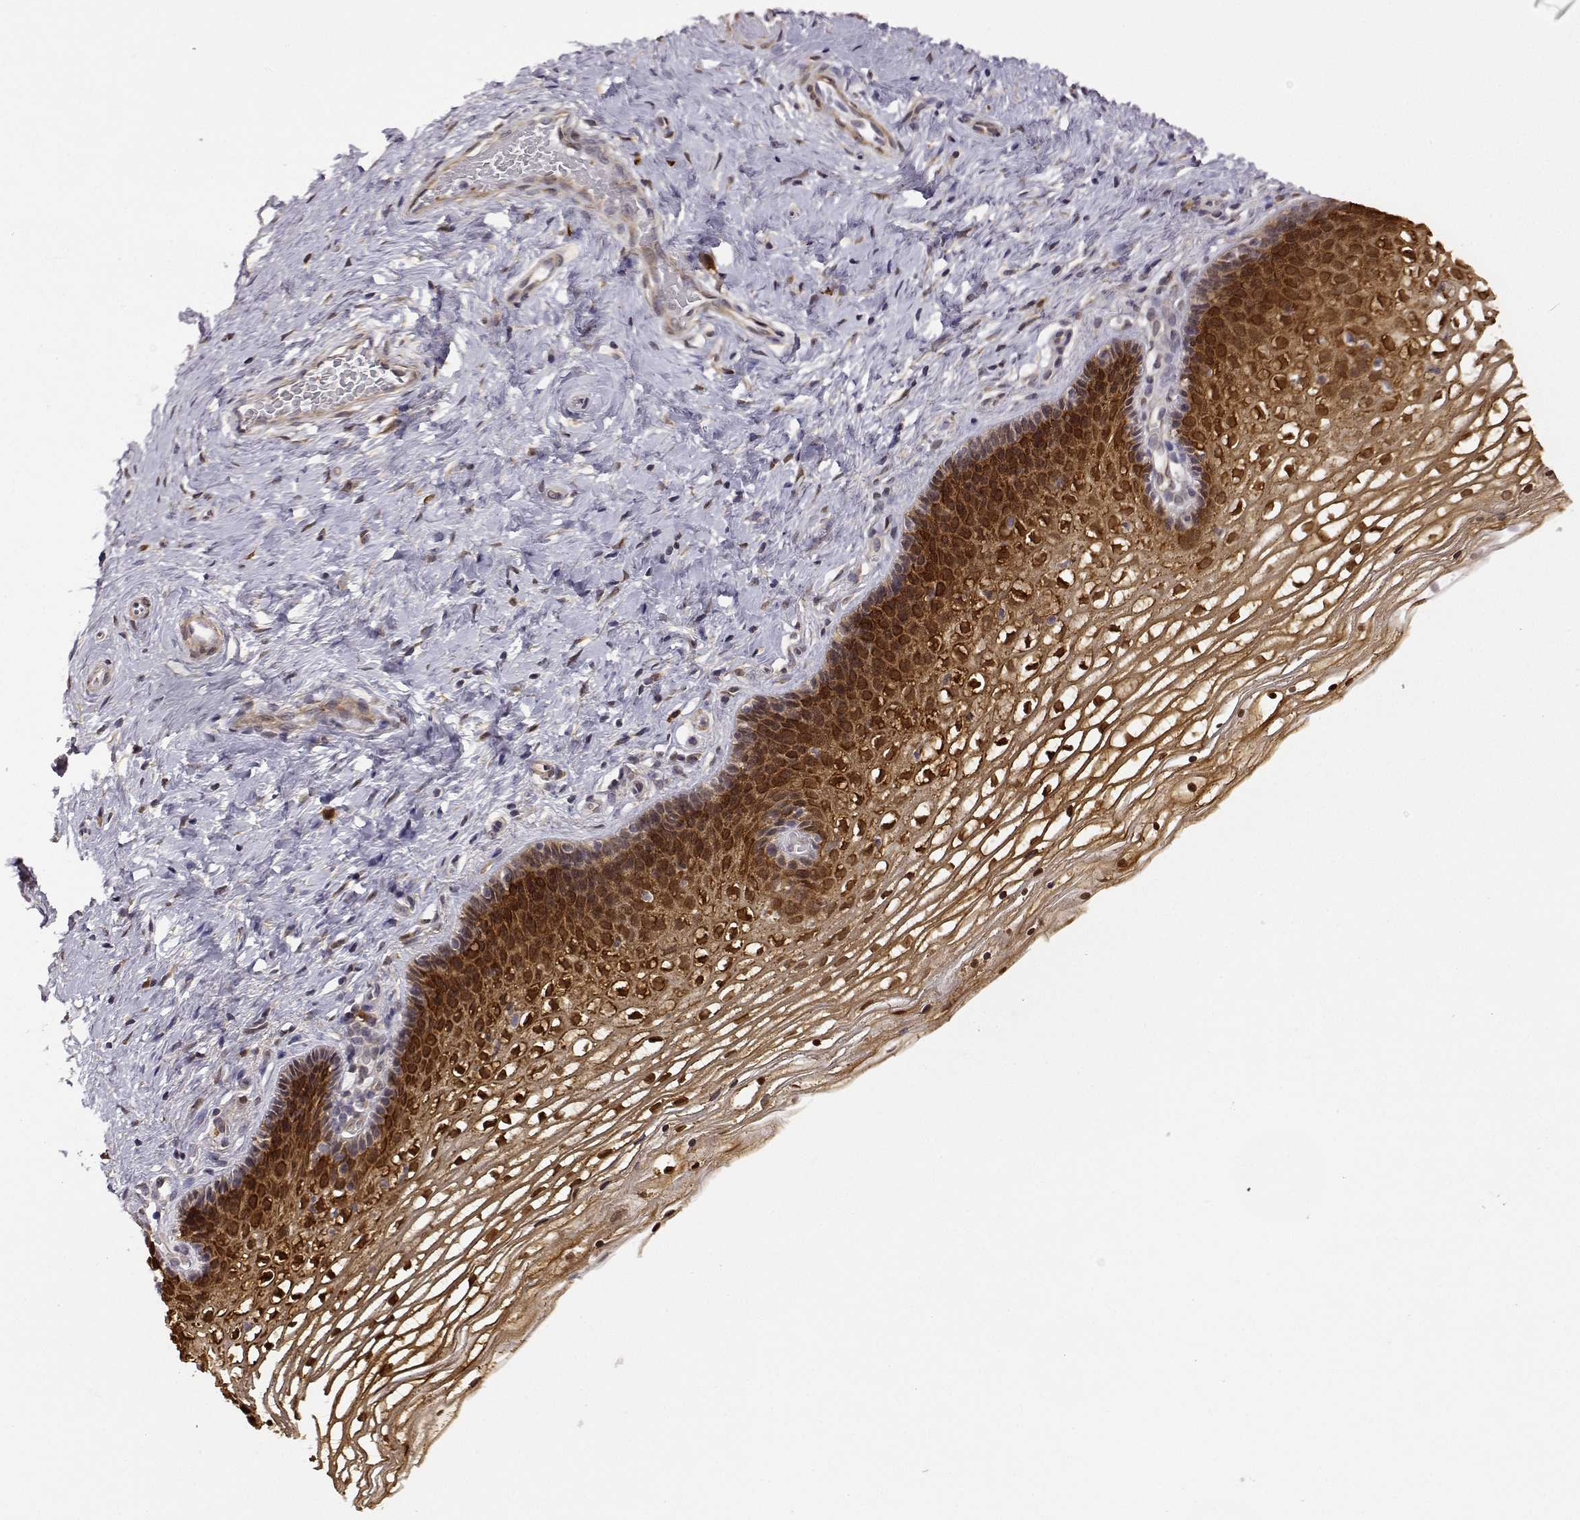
{"staining": {"intensity": "strong", "quantity": ">75%", "location": "cytoplasmic/membranous,nuclear"}, "tissue": "cervix", "cell_type": "Glandular cells", "image_type": "normal", "snomed": [{"axis": "morphology", "description": "Normal tissue, NOS"}, {"axis": "topography", "description": "Cervix"}], "caption": "Strong cytoplasmic/membranous,nuclear expression is appreciated in approximately >75% of glandular cells in unremarkable cervix.", "gene": "PHGDH", "patient": {"sex": "female", "age": 34}}